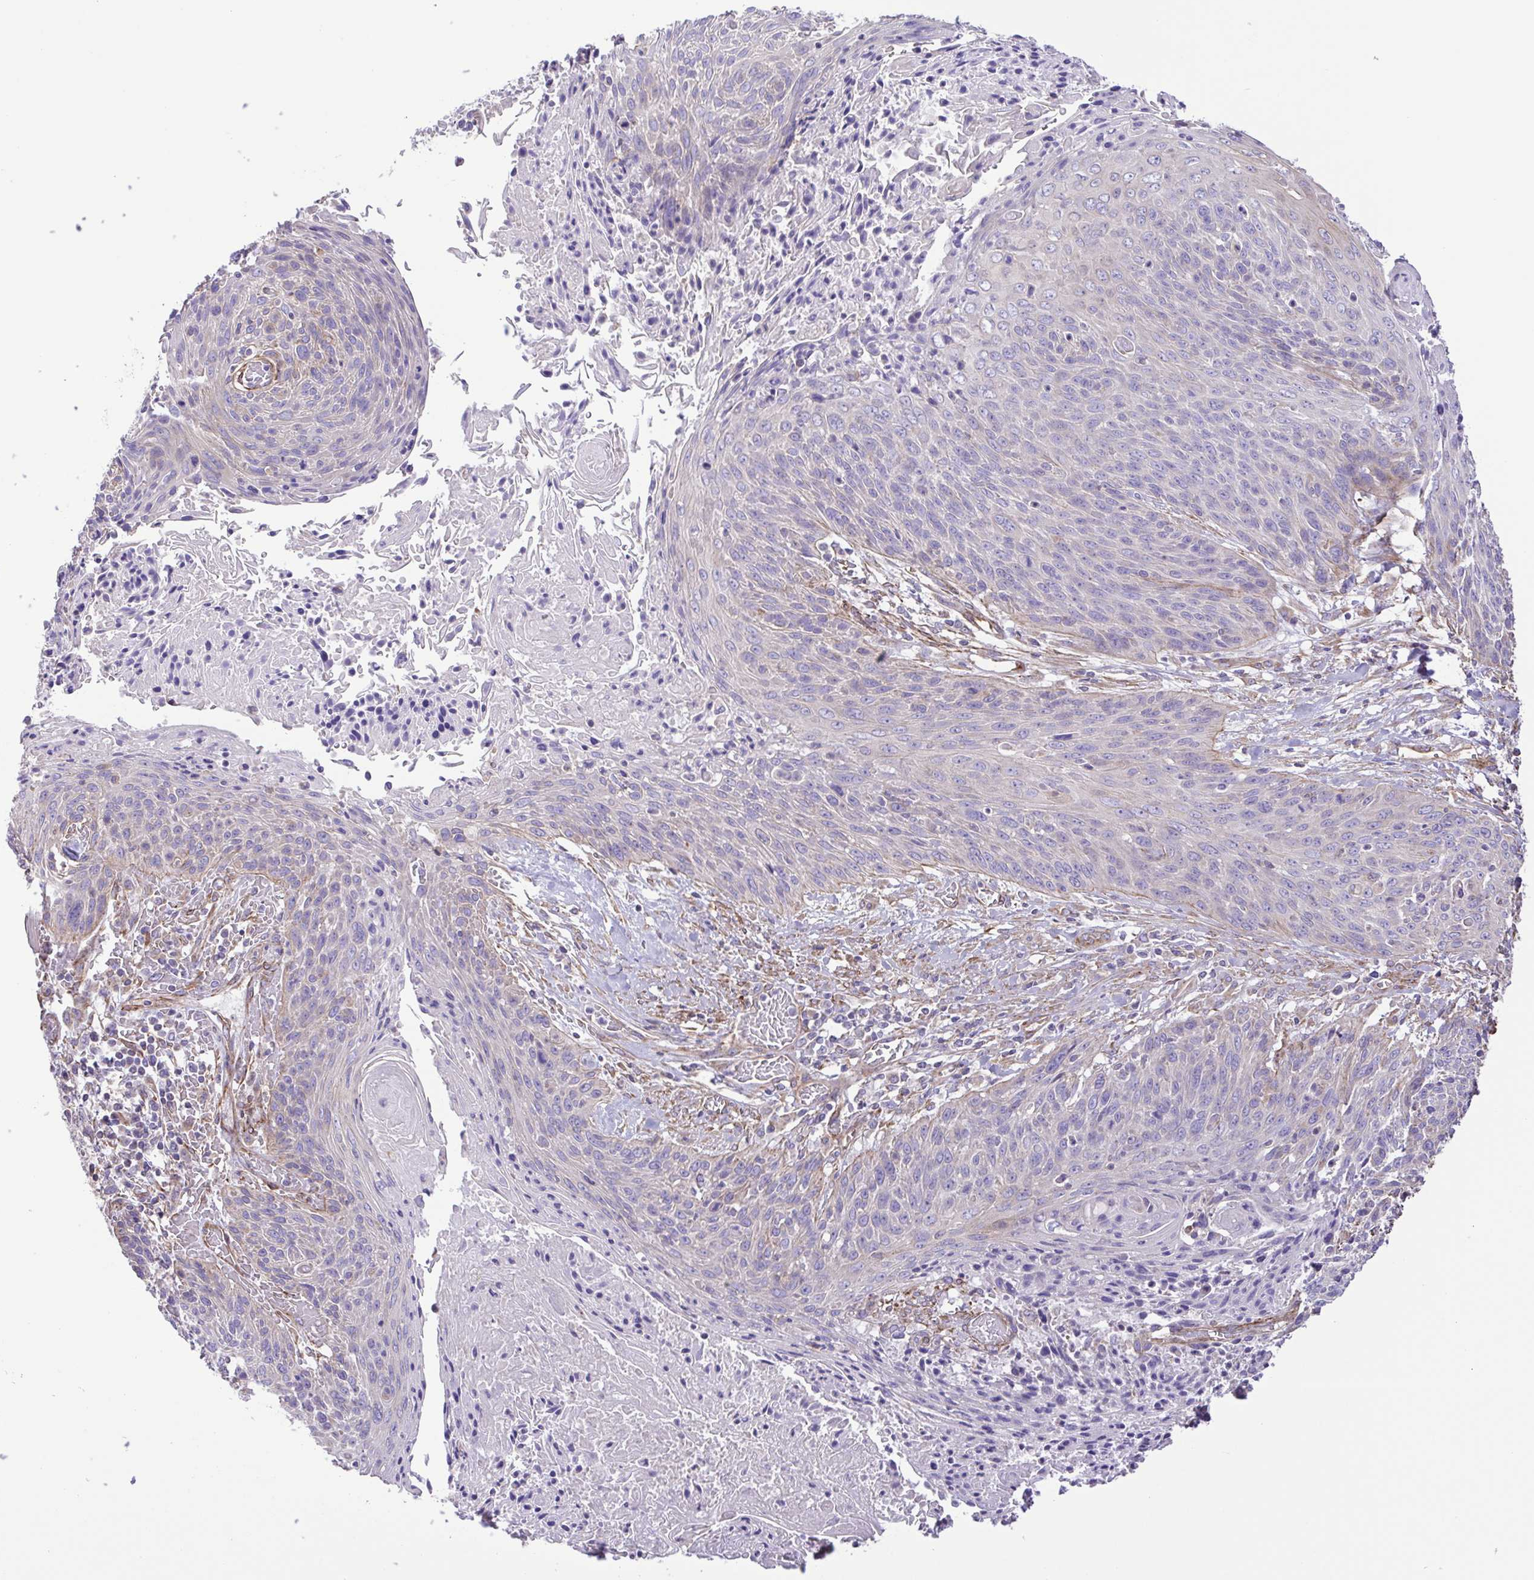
{"staining": {"intensity": "negative", "quantity": "none", "location": "none"}, "tissue": "cervical cancer", "cell_type": "Tumor cells", "image_type": "cancer", "snomed": [{"axis": "morphology", "description": "Squamous cell carcinoma, NOS"}, {"axis": "topography", "description": "Cervix"}], "caption": "Squamous cell carcinoma (cervical) was stained to show a protein in brown. There is no significant positivity in tumor cells.", "gene": "FLT1", "patient": {"sex": "female", "age": 45}}